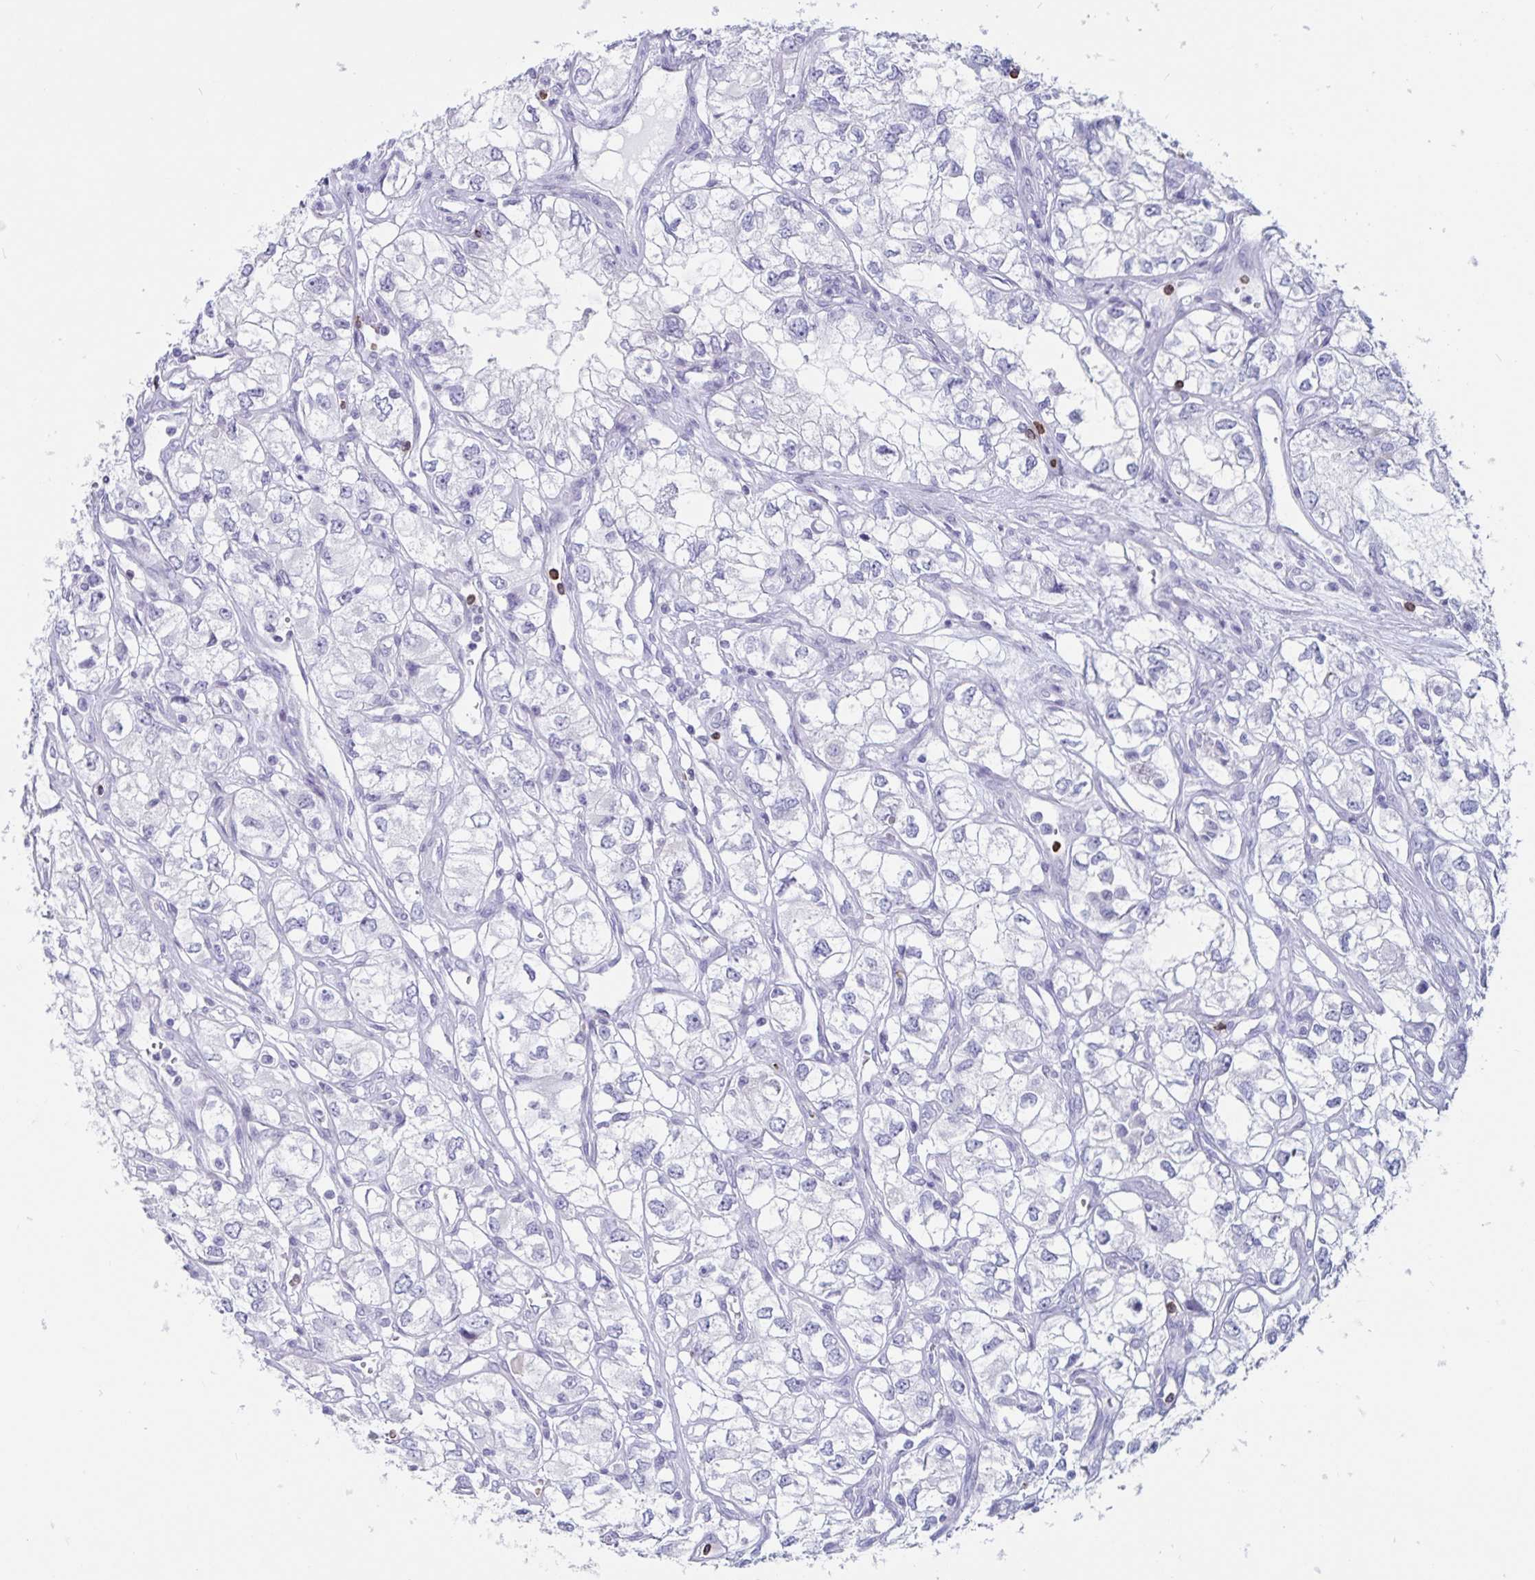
{"staining": {"intensity": "negative", "quantity": "none", "location": "none"}, "tissue": "renal cancer", "cell_type": "Tumor cells", "image_type": "cancer", "snomed": [{"axis": "morphology", "description": "Adenocarcinoma, NOS"}, {"axis": "topography", "description": "Kidney"}], "caption": "The image displays no significant expression in tumor cells of renal cancer (adenocarcinoma). (Brightfield microscopy of DAB immunohistochemistry at high magnification).", "gene": "GNLY", "patient": {"sex": "female", "age": 59}}